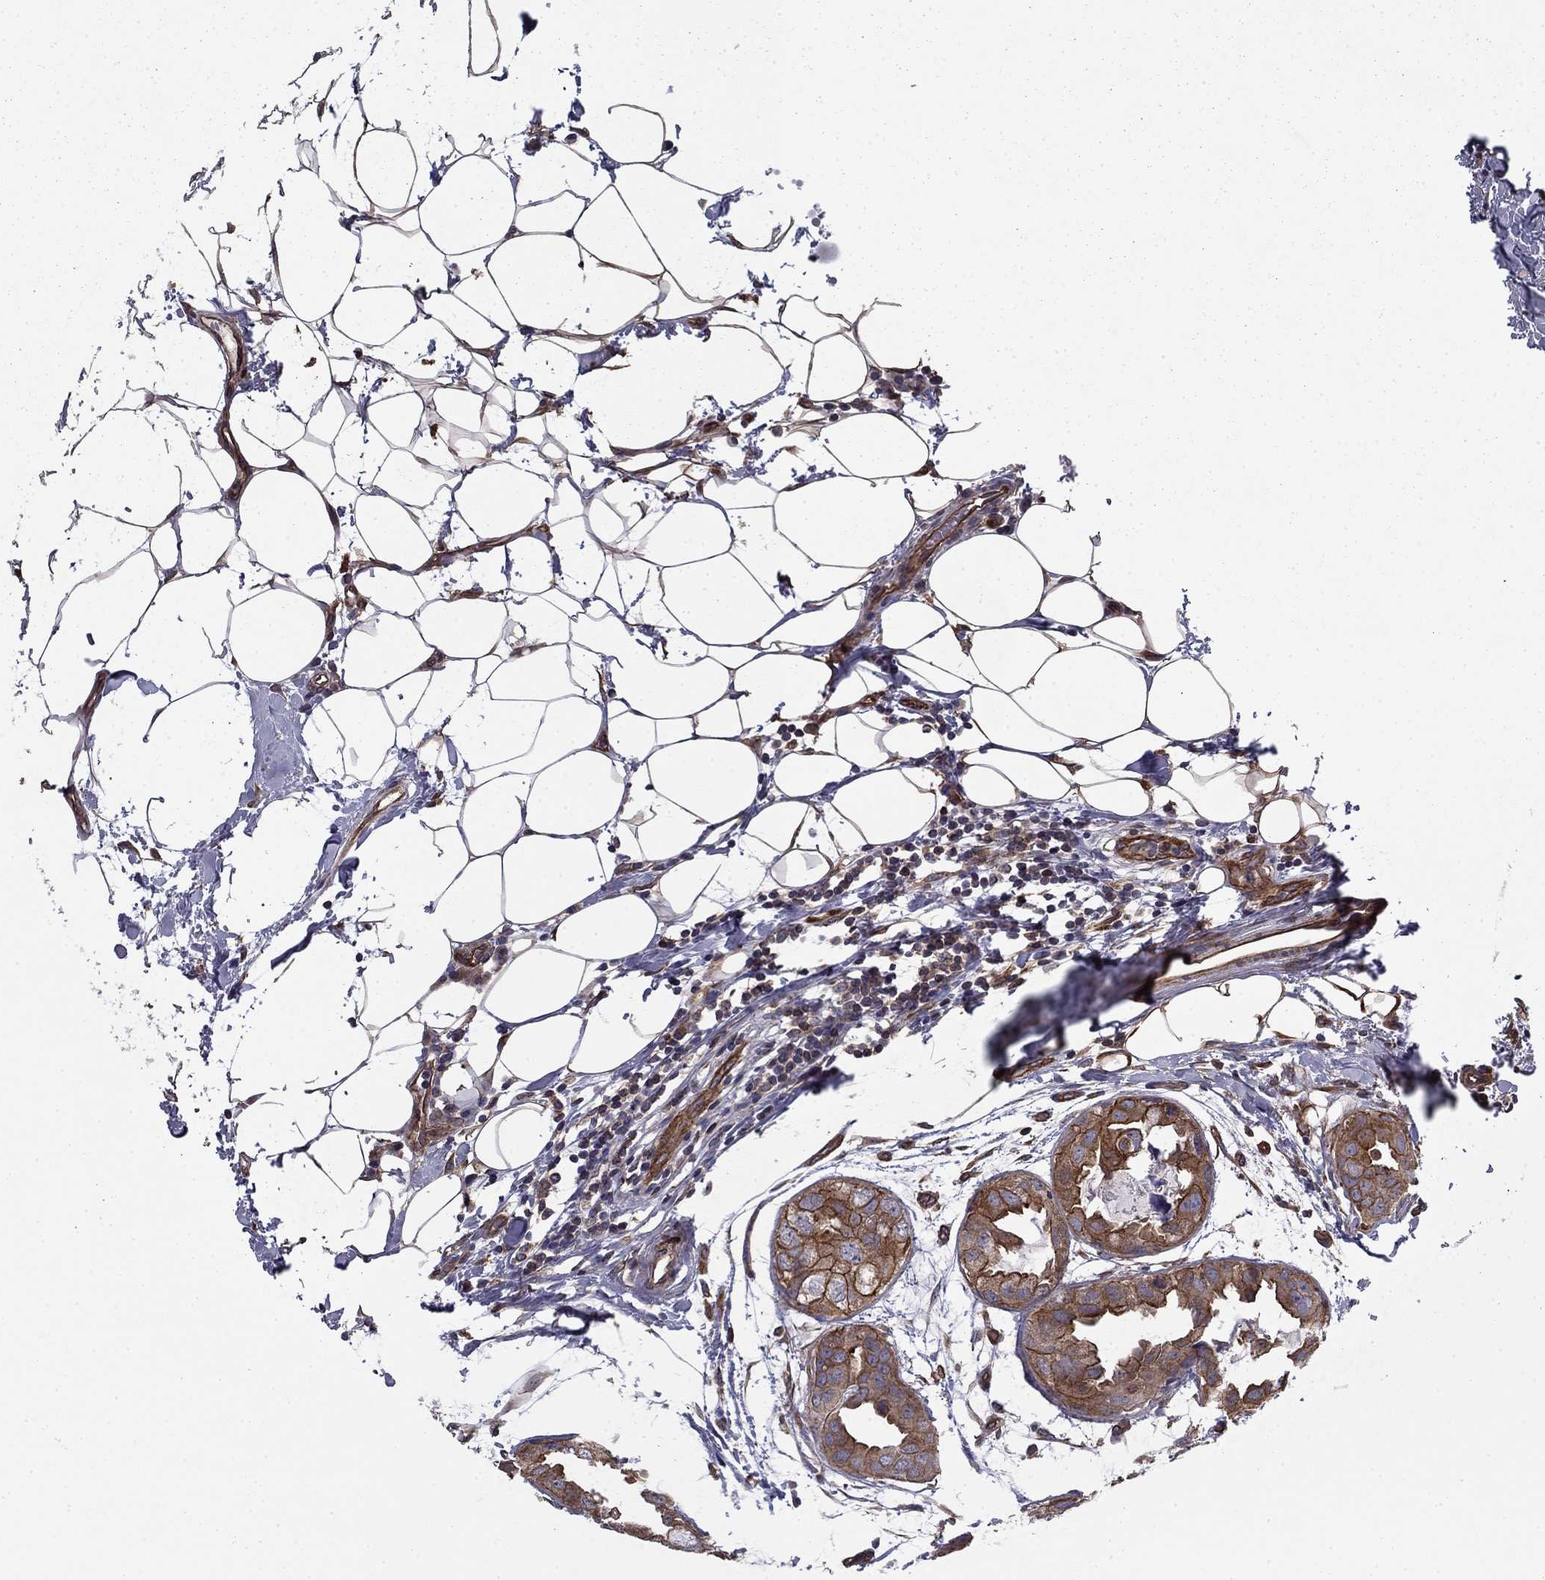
{"staining": {"intensity": "strong", "quantity": "<25%", "location": "cytoplasmic/membranous"}, "tissue": "breast cancer", "cell_type": "Tumor cells", "image_type": "cancer", "snomed": [{"axis": "morphology", "description": "Normal tissue, NOS"}, {"axis": "morphology", "description": "Duct carcinoma"}, {"axis": "topography", "description": "Breast"}], "caption": "Immunohistochemical staining of human breast cancer demonstrates medium levels of strong cytoplasmic/membranous protein staining in about <25% of tumor cells.", "gene": "SHMT1", "patient": {"sex": "female", "age": 40}}